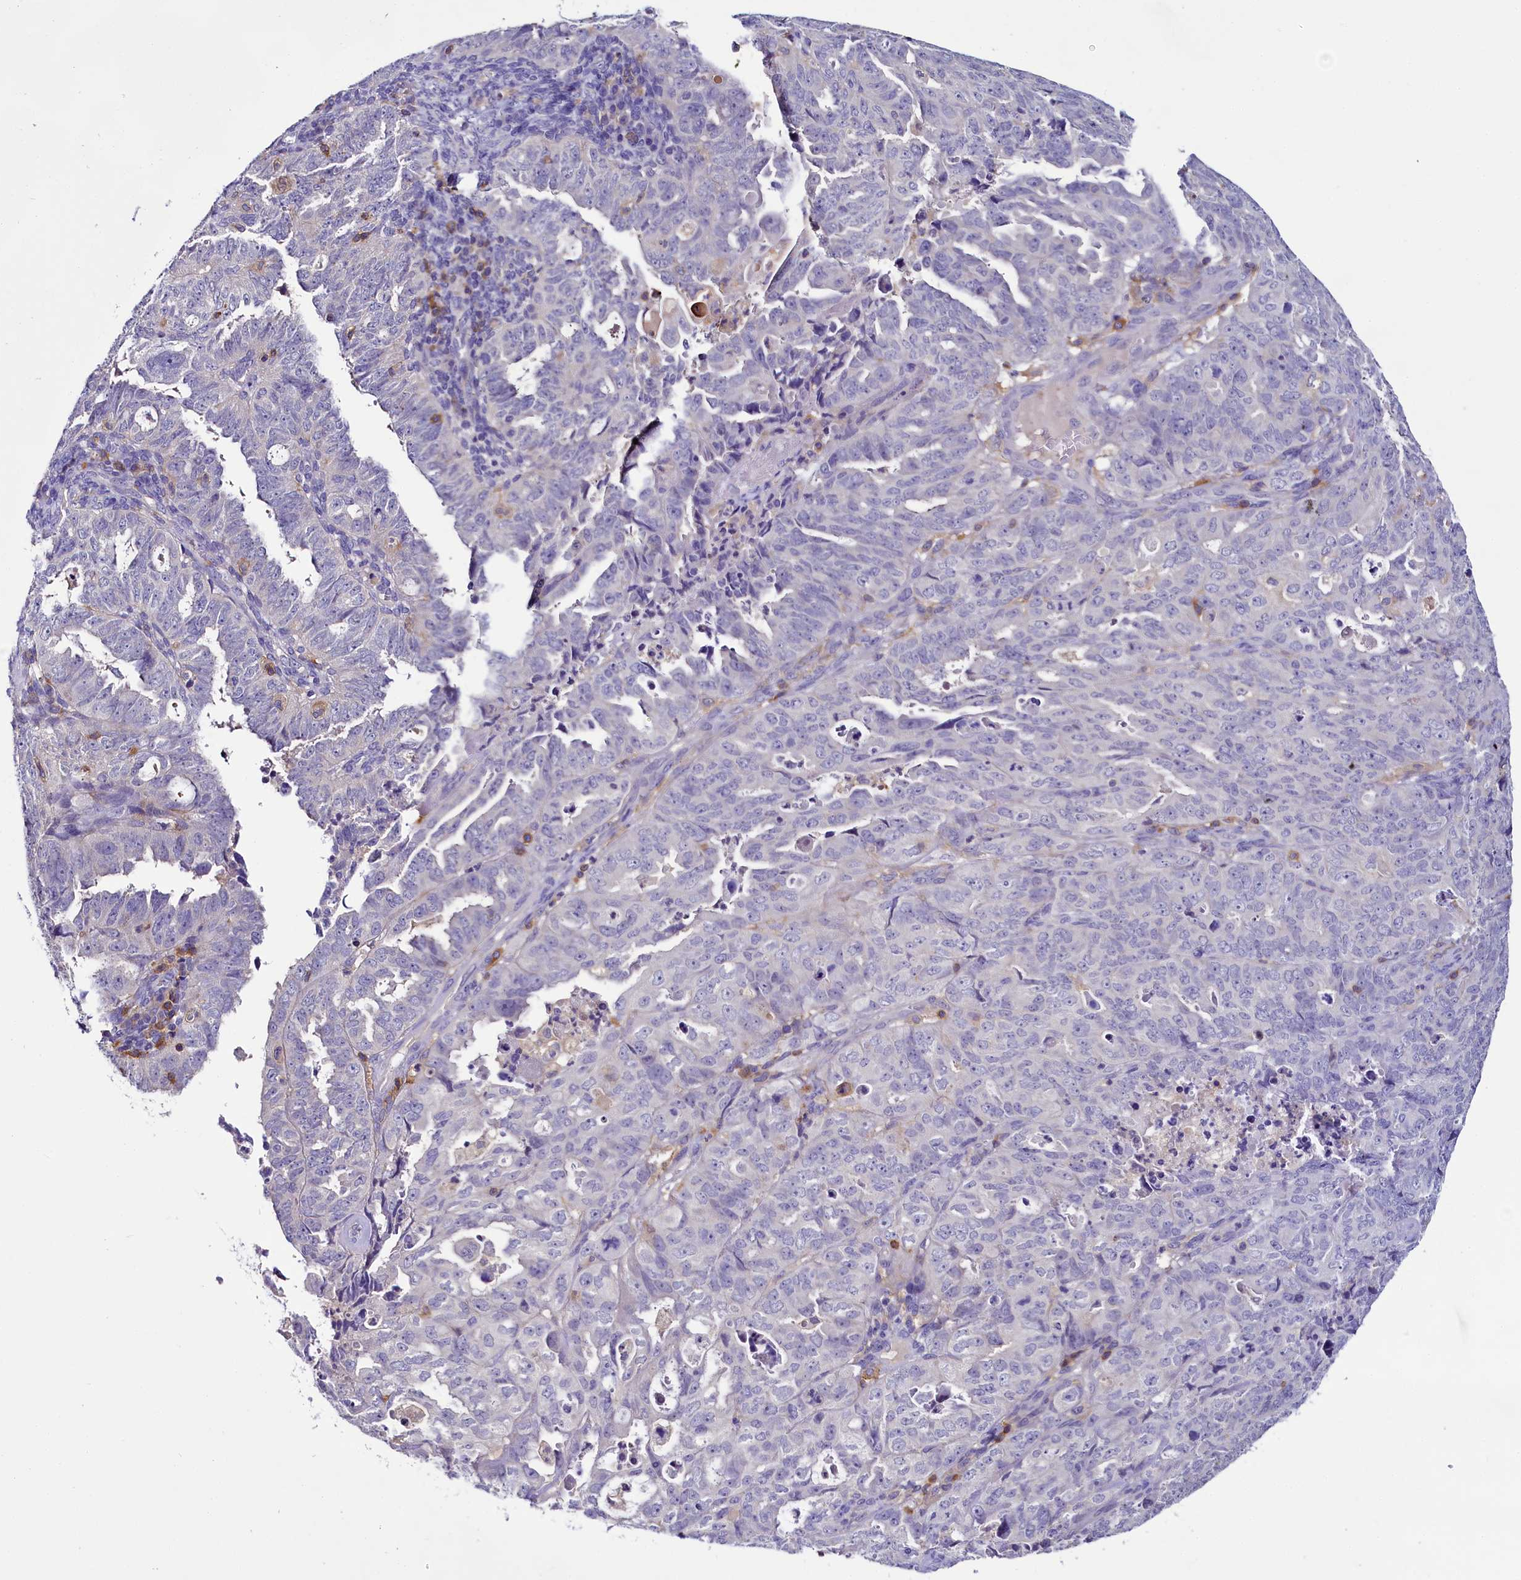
{"staining": {"intensity": "negative", "quantity": "none", "location": "none"}, "tissue": "endometrial cancer", "cell_type": "Tumor cells", "image_type": "cancer", "snomed": [{"axis": "morphology", "description": "Adenocarcinoma, NOS"}, {"axis": "topography", "description": "Endometrium"}], "caption": "The micrograph demonstrates no staining of tumor cells in endometrial cancer (adenocarcinoma).", "gene": "FGFR2", "patient": {"sex": "female", "age": 65}}